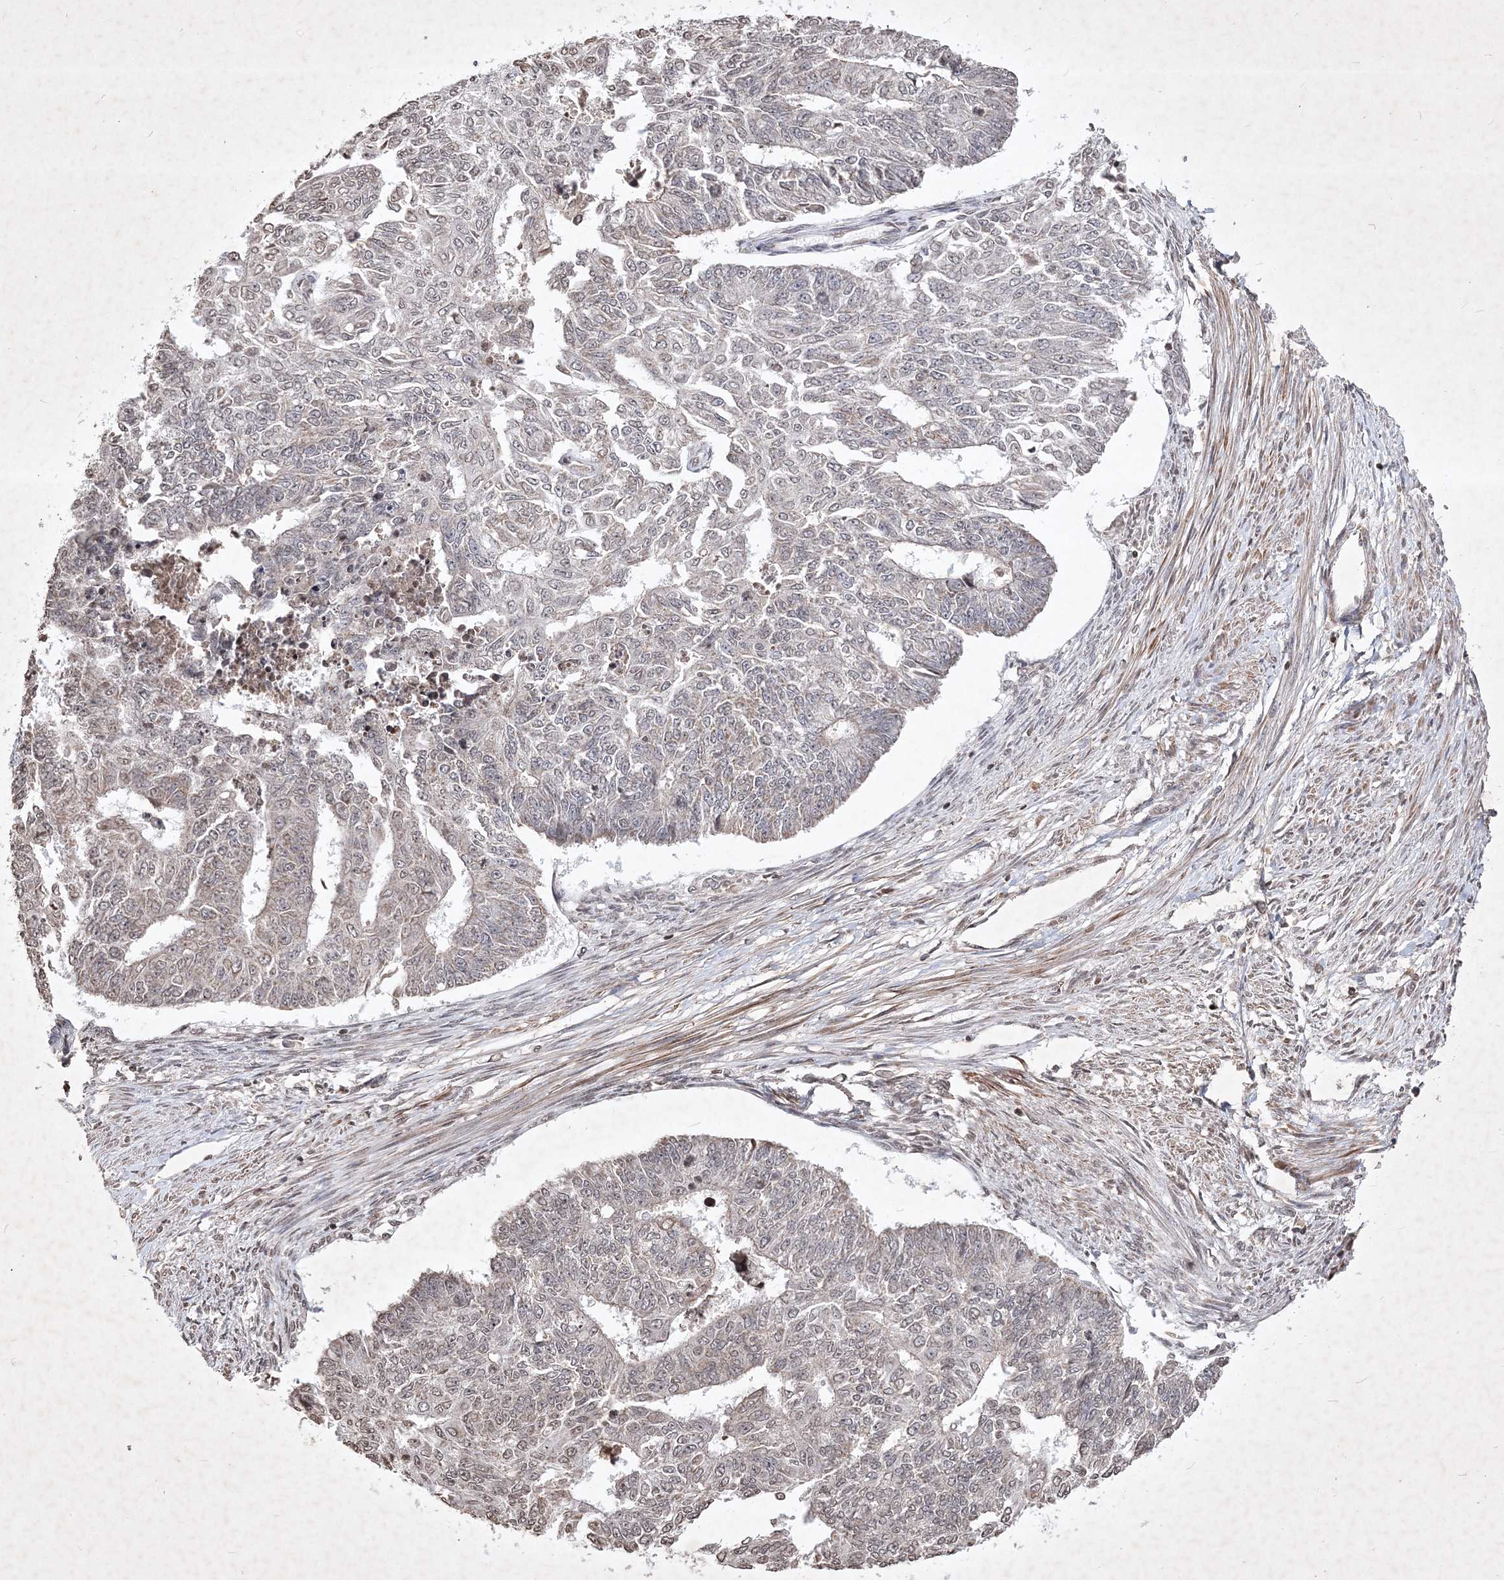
{"staining": {"intensity": "weak", "quantity": "25%-75%", "location": "nuclear"}, "tissue": "endometrial cancer", "cell_type": "Tumor cells", "image_type": "cancer", "snomed": [{"axis": "morphology", "description": "Adenocarcinoma, NOS"}, {"axis": "topography", "description": "Endometrium"}], "caption": "Tumor cells demonstrate low levels of weak nuclear expression in approximately 25%-75% of cells in human endometrial adenocarcinoma.", "gene": "SOWAHB", "patient": {"sex": "female", "age": 32}}